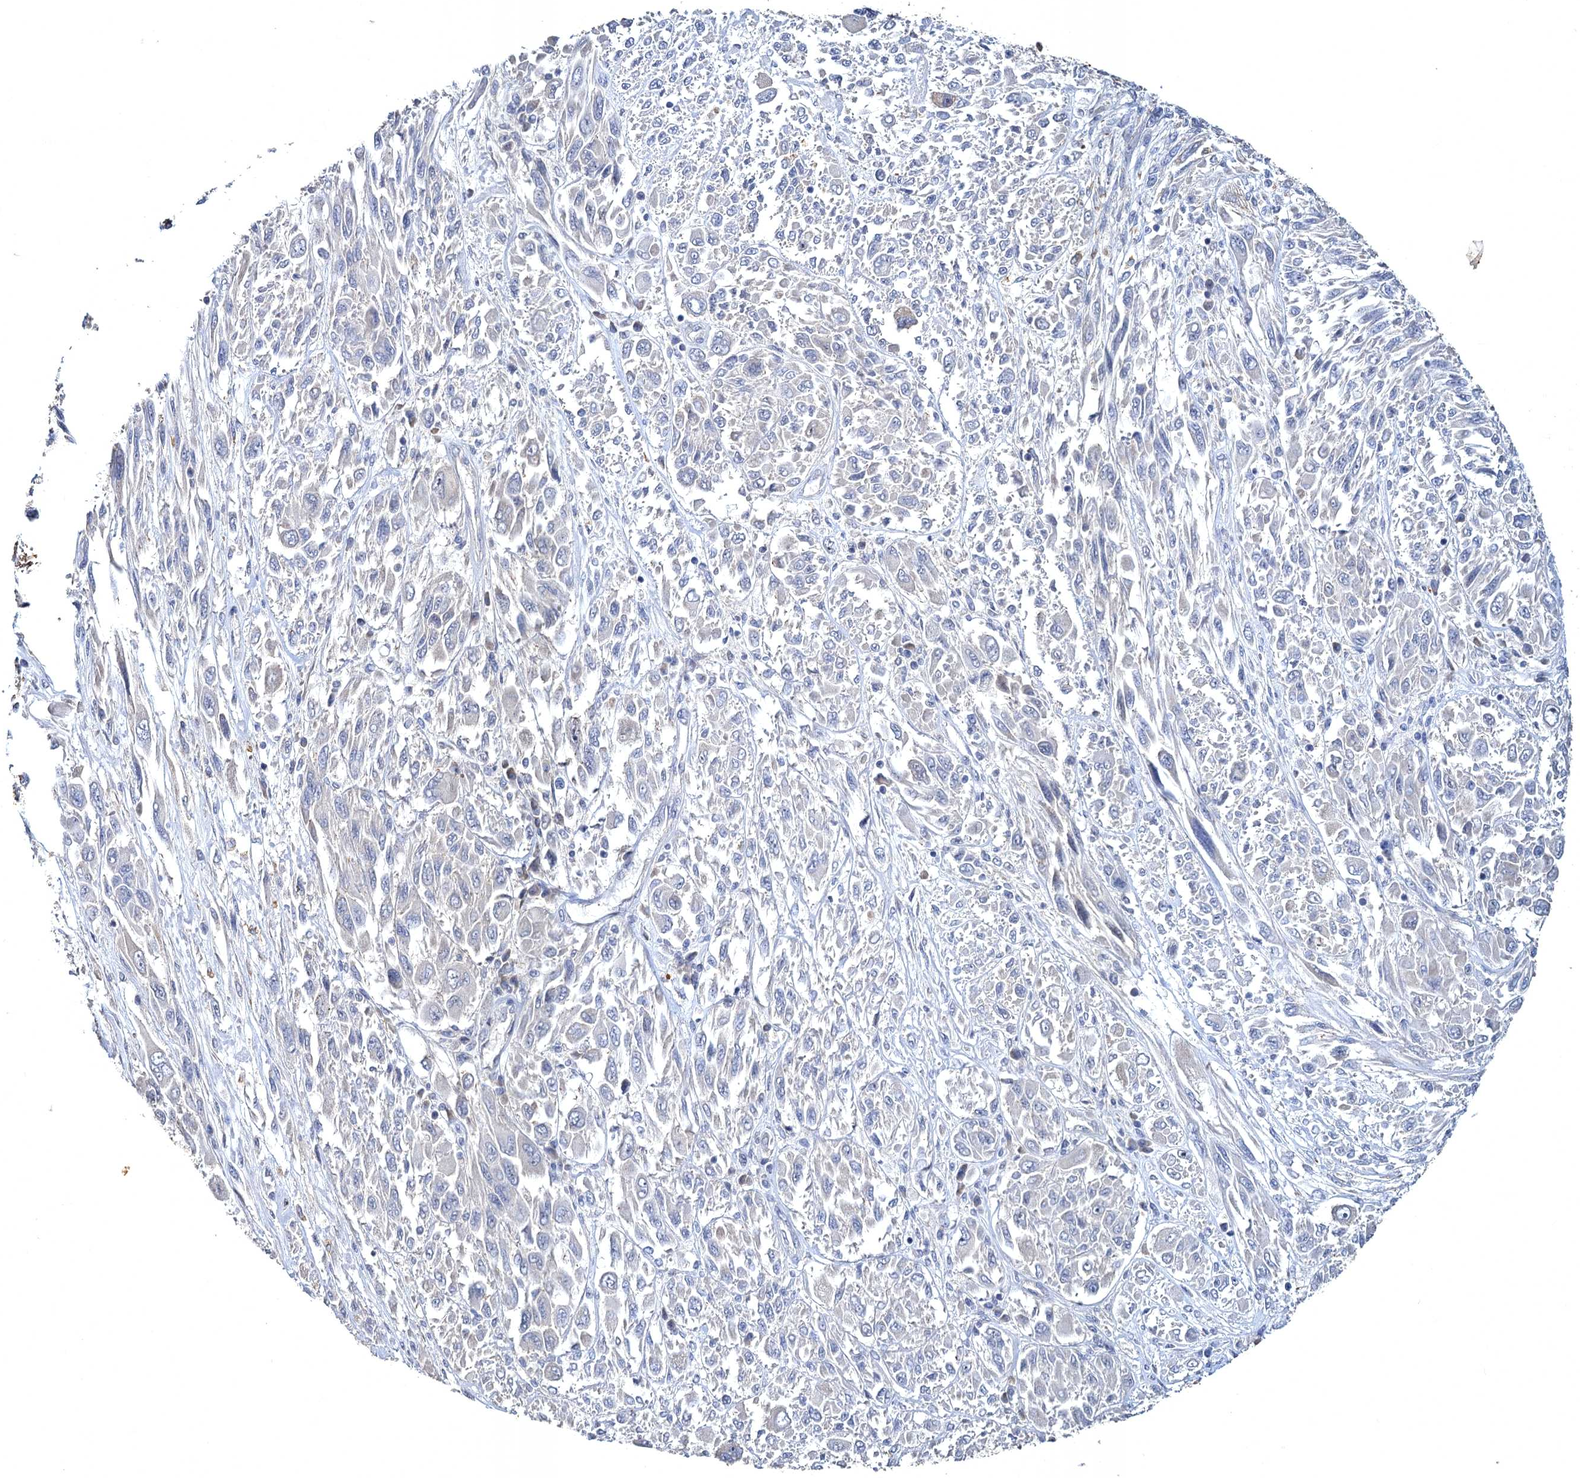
{"staining": {"intensity": "negative", "quantity": "none", "location": "none"}, "tissue": "melanoma", "cell_type": "Tumor cells", "image_type": "cancer", "snomed": [{"axis": "morphology", "description": "Malignant melanoma, NOS"}, {"axis": "topography", "description": "Skin"}], "caption": "A photomicrograph of human malignant melanoma is negative for staining in tumor cells. (Stains: DAB immunohistochemistry (IHC) with hematoxylin counter stain, Microscopy: brightfield microscopy at high magnification).", "gene": "ATP9A", "patient": {"sex": "female", "age": 91}}